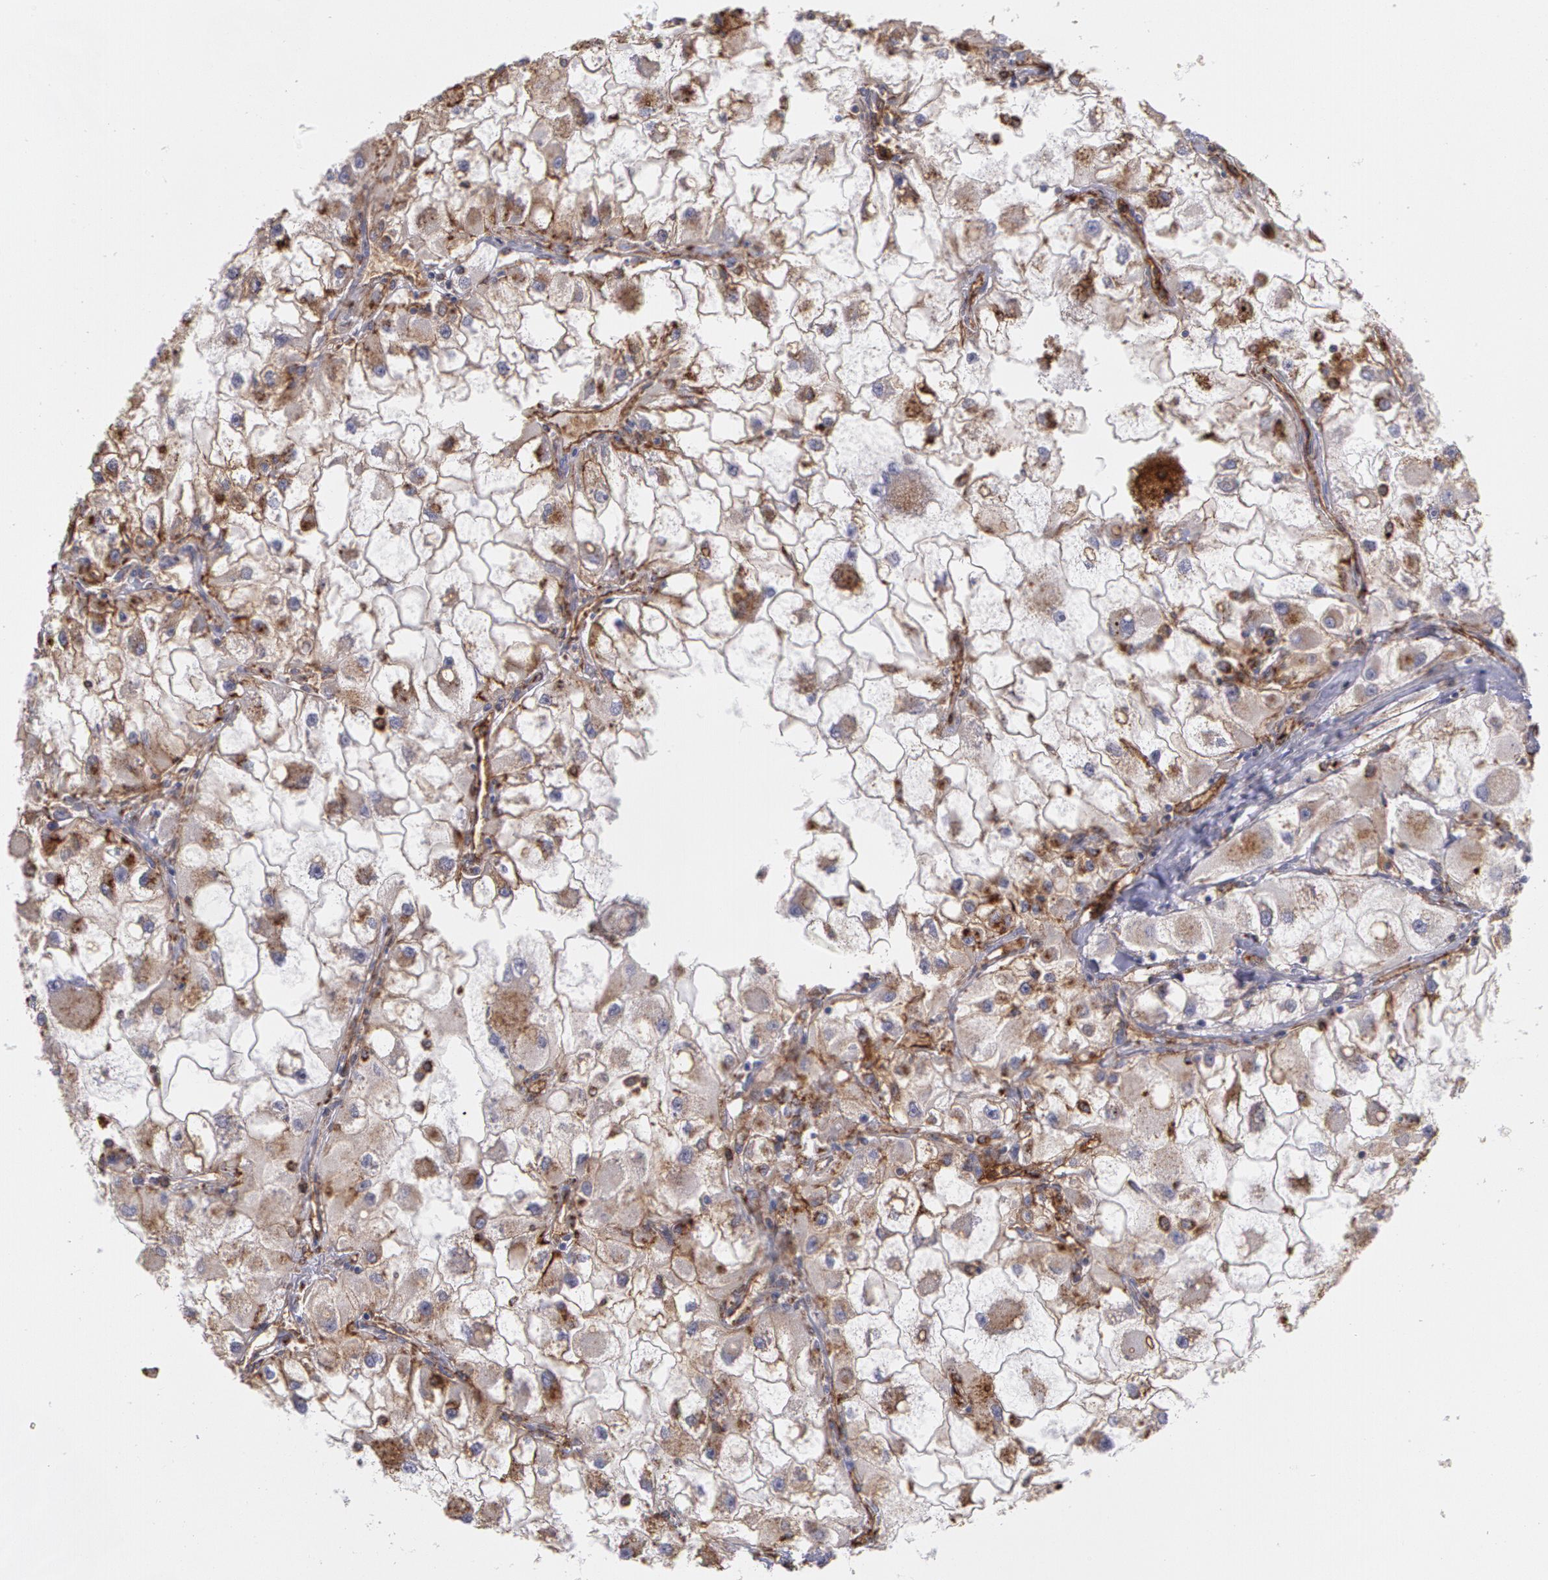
{"staining": {"intensity": "moderate", "quantity": ">75%", "location": "cytoplasmic/membranous"}, "tissue": "renal cancer", "cell_type": "Tumor cells", "image_type": "cancer", "snomed": [{"axis": "morphology", "description": "Adenocarcinoma, NOS"}, {"axis": "topography", "description": "Kidney"}], "caption": "An image showing moderate cytoplasmic/membranous positivity in about >75% of tumor cells in renal cancer, as visualized by brown immunohistochemical staining.", "gene": "FLOT2", "patient": {"sex": "female", "age": 73}}